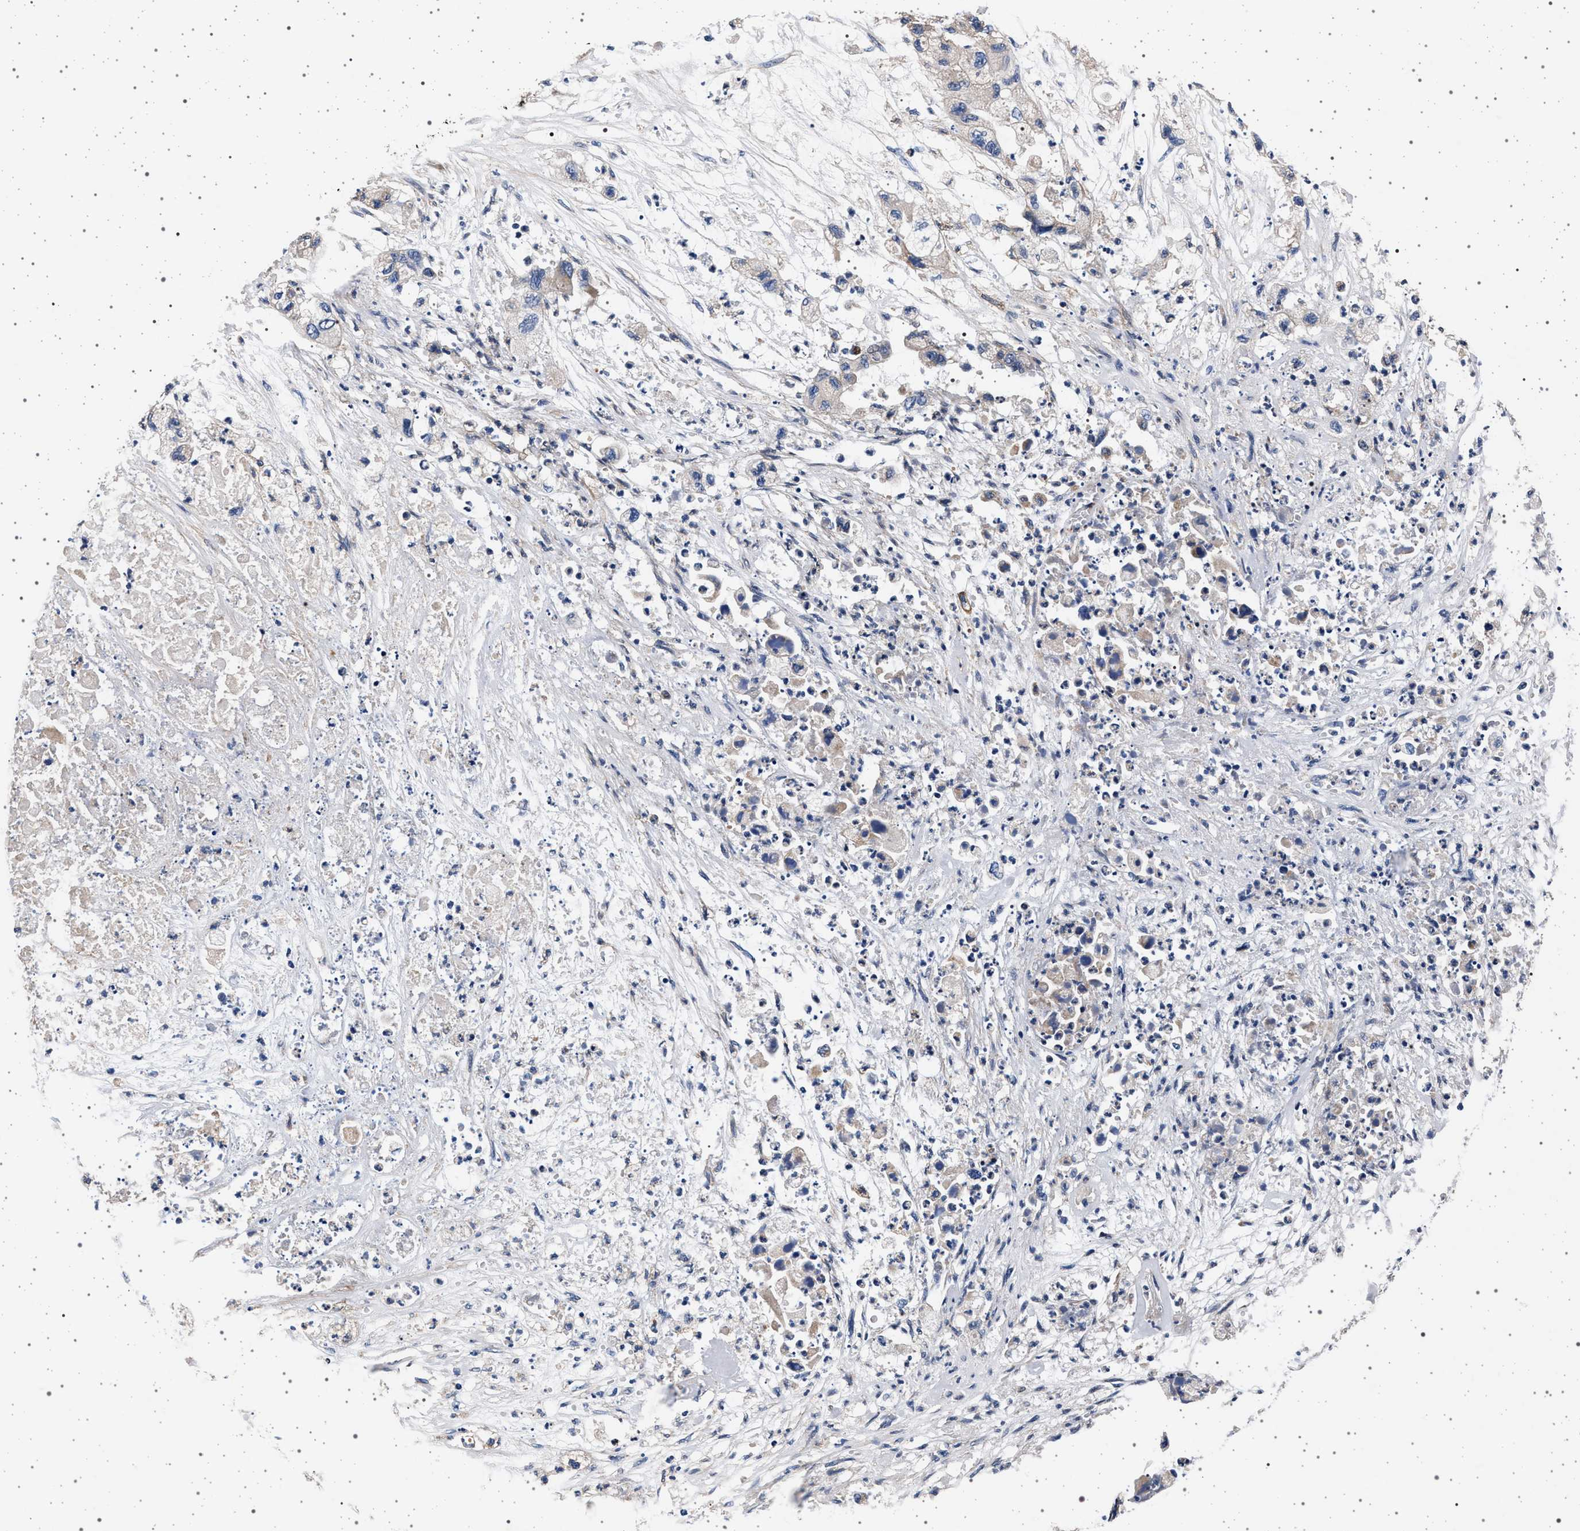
{"staining": {"intensity": "weak", "quantity": "<25%", "location": "cytoplasmic/membranous"}, "tissue": "pancreatic cancer", "cell_type": "Tumor cells", "image_type": "cancer", "snomed": [{"axis": "morphology", "description": "Adenocarcinoma, NOS"}, {"axis": "topography", "description": "Pancreas"}], "caption": "Protein analysis of pancreatic cancer (adenocarcinoma) demonstrates no significant staining in tumor cells. Brightfield microscopy of immunohistochemistry (IHC) stained with DAB (brown) and hematoxylin (blue), captured at high magnification.", "gene": "MAP3K2", "patient": {"sex": "female", "age": 78}}